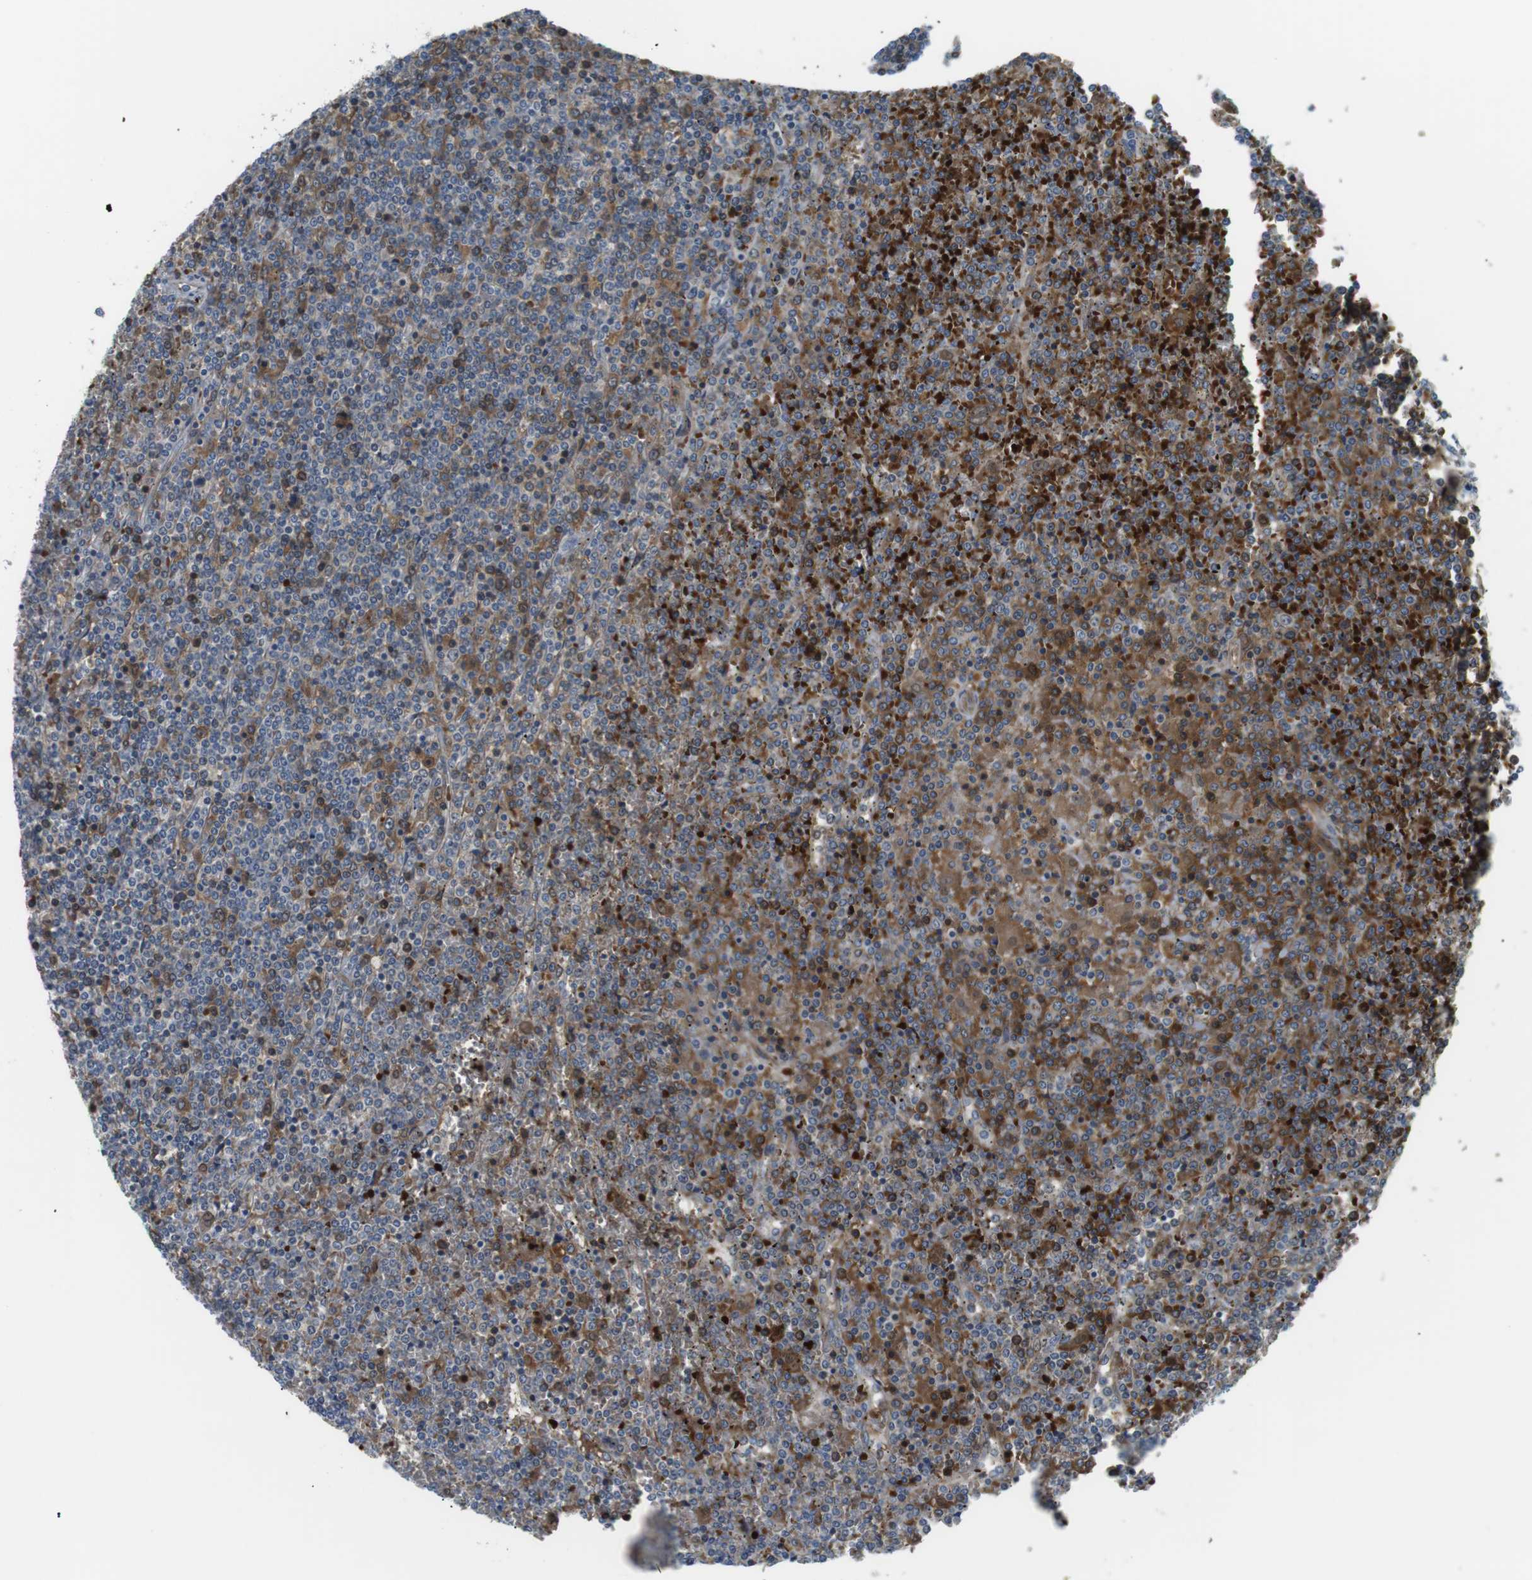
{"staining": {"intensity": "moderate", "quantity": "25%-75%", "location": "cytoplasmic/membranous"}, "tissue": "lymphoma", "cell_type": "Tumor cells", "image_type": "cancer", "snomed": [{"axis": "morphology", "description": "Malignant lymphoma, non-Hodgkin's type, Low grade"}, {"axis": "topography", "description": "Spleen"}], "caption": "This is an image of immunohistochemistry staining of lymphoma, which shows moderate expression in the cytoplasmic/membranous of tumor cells.", "gene": "WSCD1", "patient": {"sex": "female", "age": 19}}